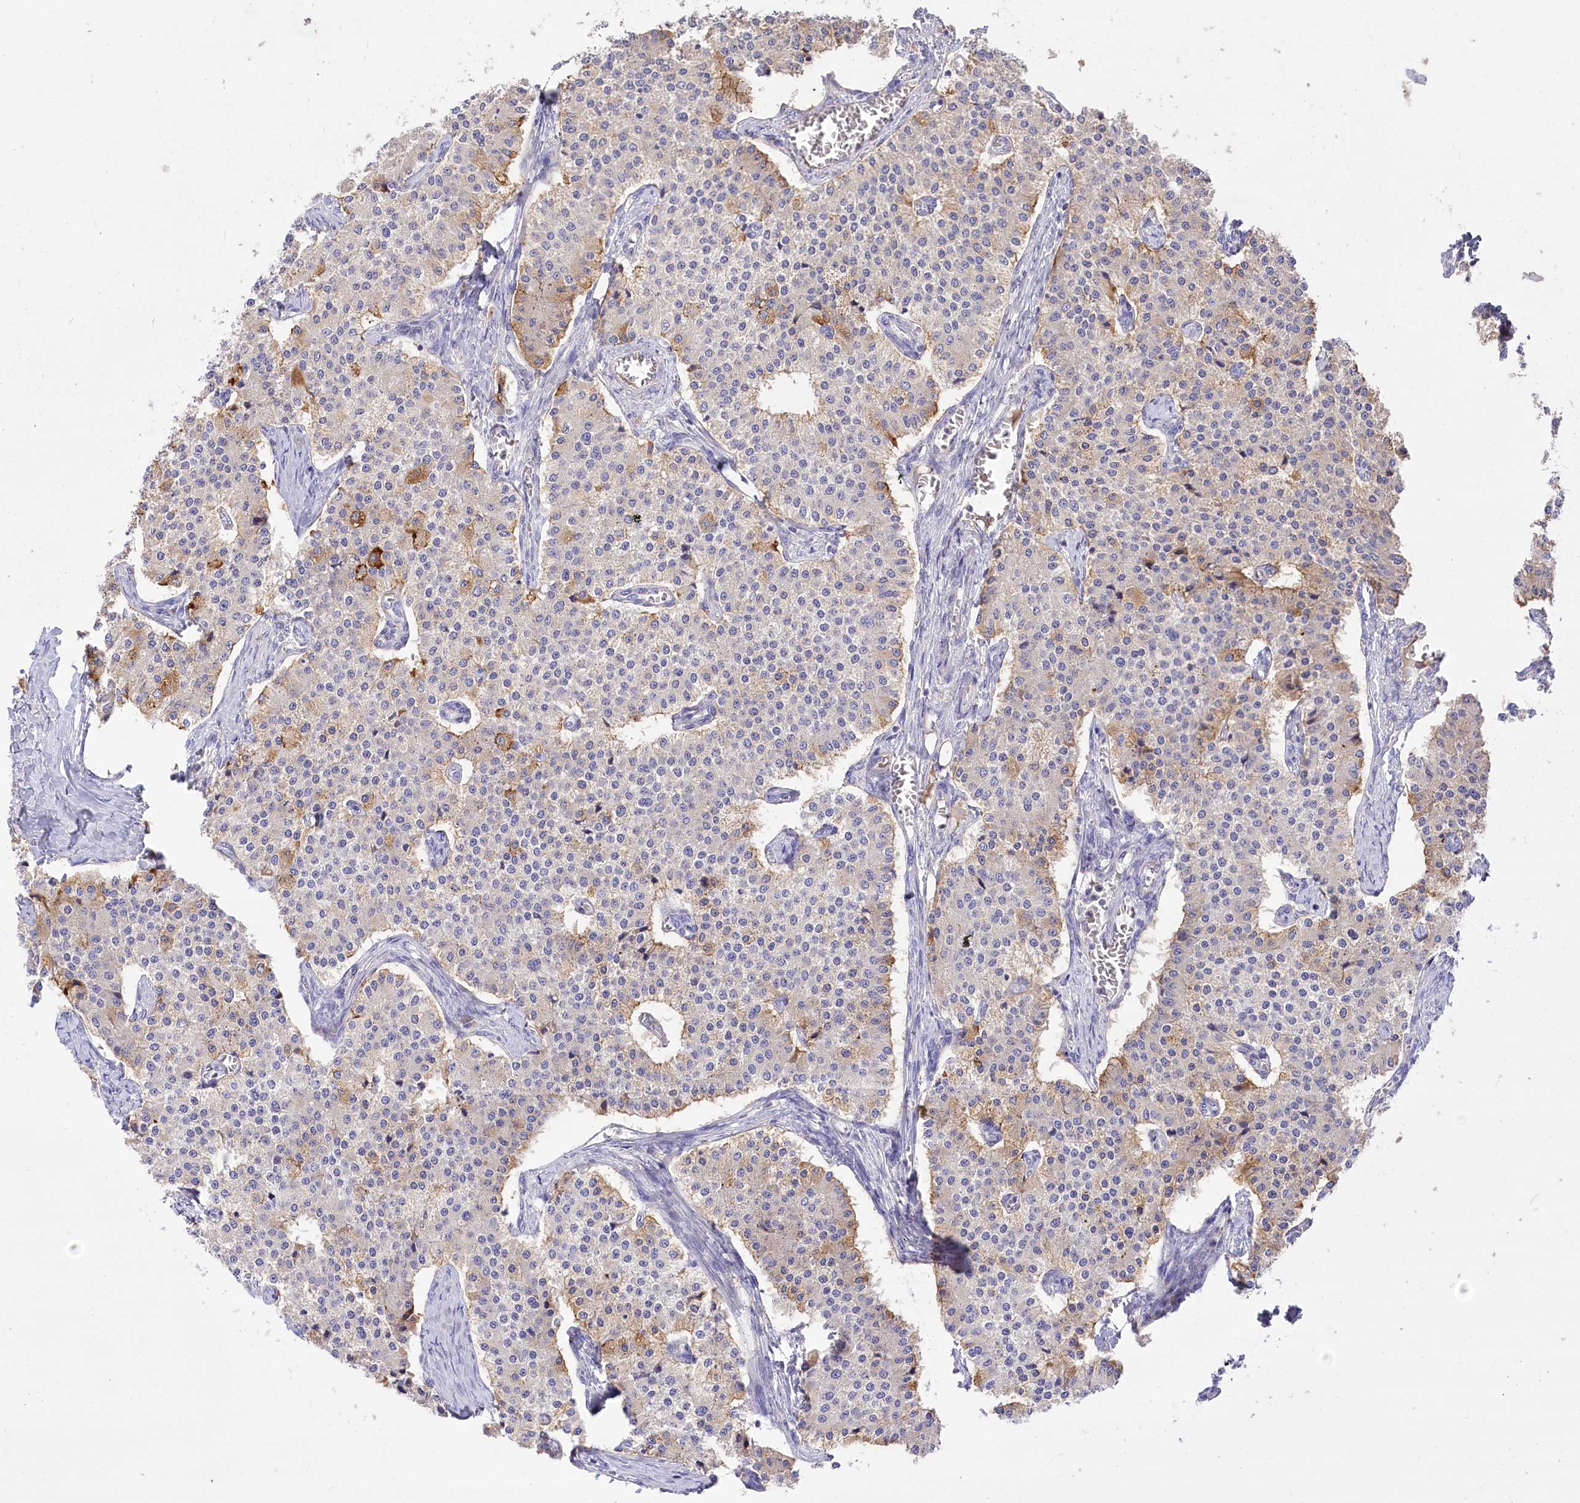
{"staining": {"intensity": "moderate", "quantity": "<25%", "location": "cytoplasmic/membranous"}, "tissue": "carcinoid", "cell_type": "Tumor cells", "image_type": "cancer", "snomed": [{"axis": "morphology", "description": "Carcinoid, malignant, NOS"}, {"axis": "topography", "description": "Colon"}], "caption": "Carcinoid stained for a protein (brown) demonstrates moderate cytoplasmic/membranous positive positivity in approximately <25% of tumor cells.", "gene": "PBLD", "patient": {"sex": "female", "age": 52}}